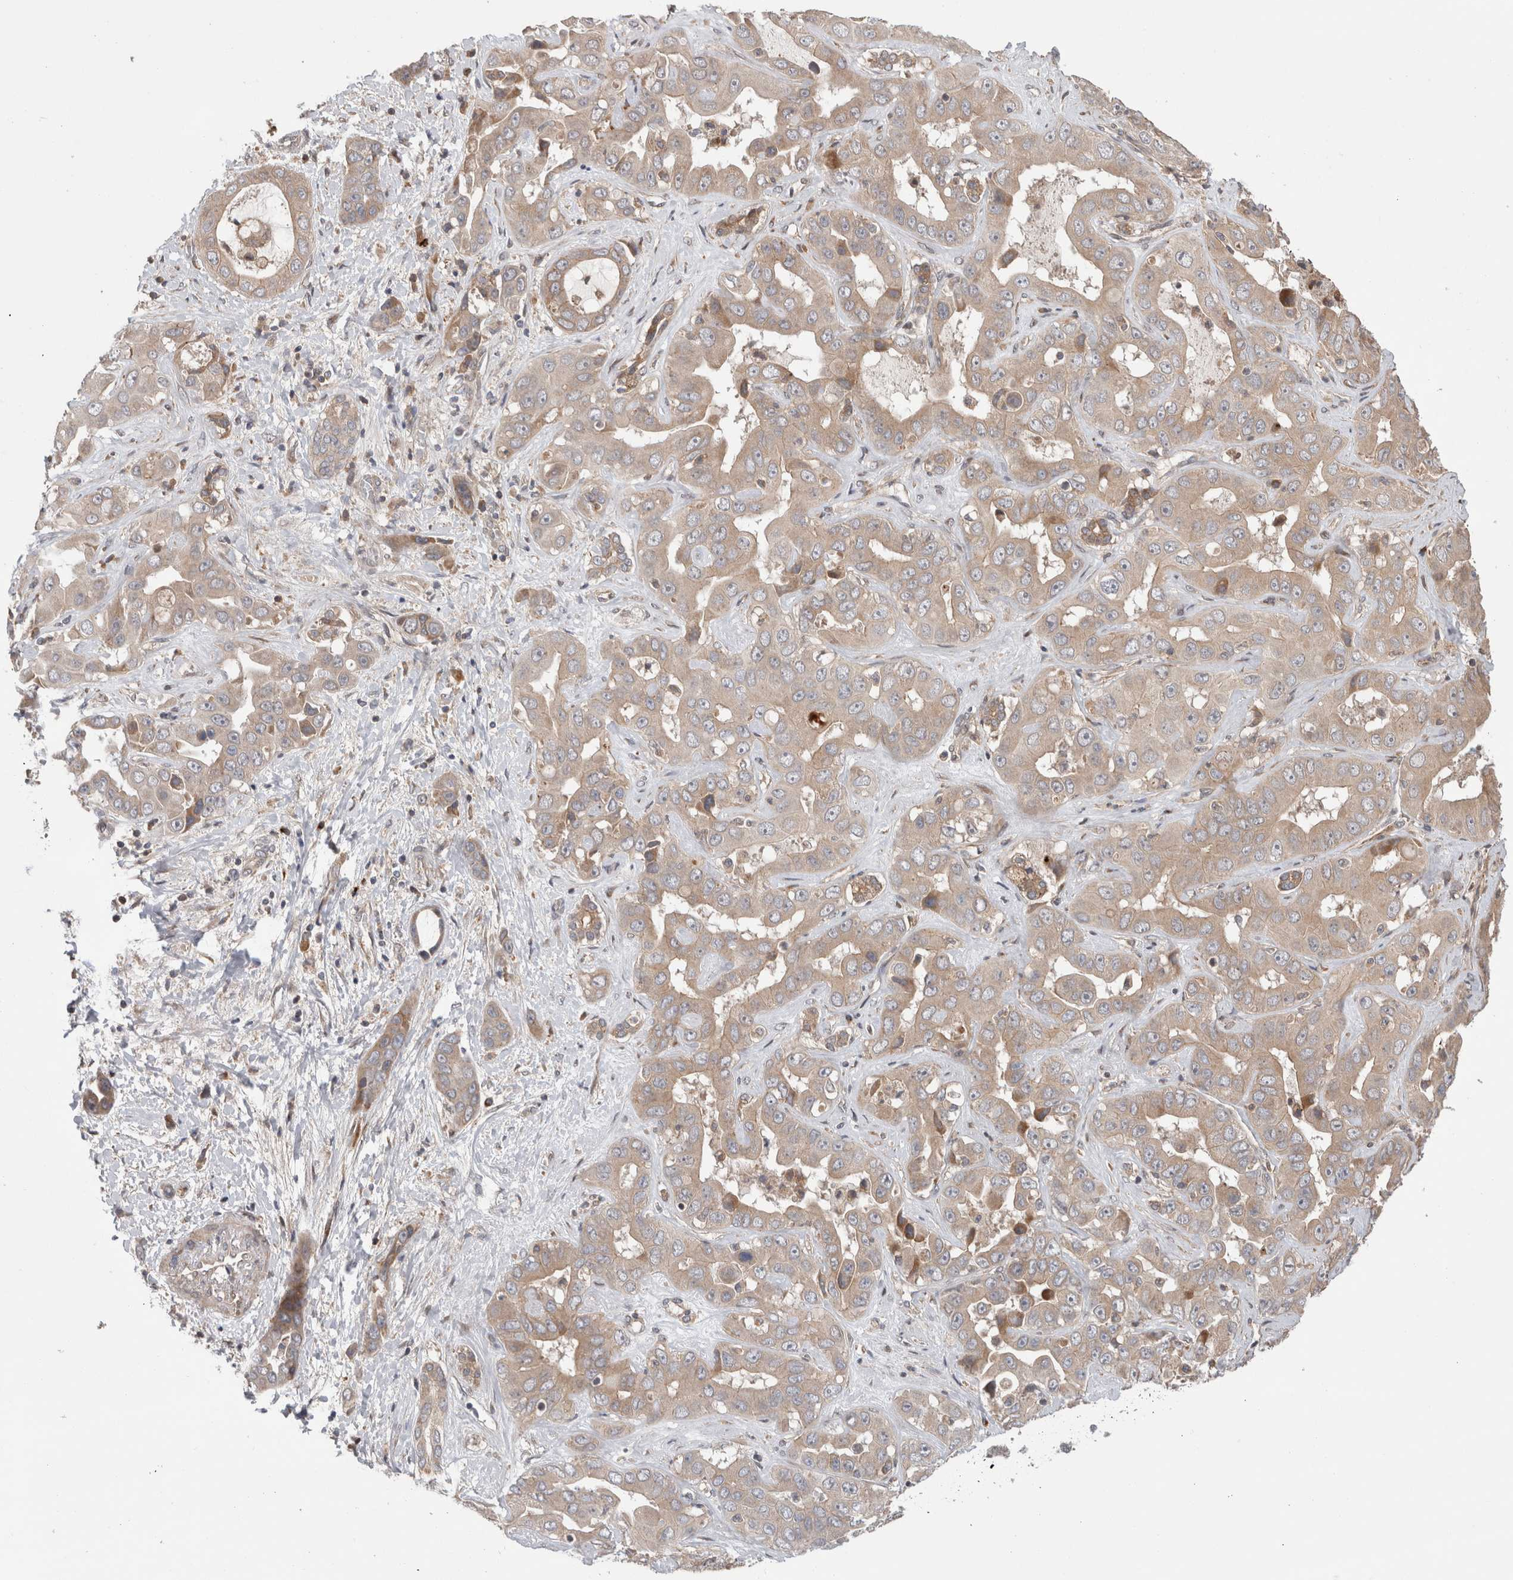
{"staining": {"intensity": "weak", "quantity": "25%-75%", "location": "cytoplasmic/membranous"}, "tissue": "liver cancer", "cell_type": "Tumor cells", "image_type": "cancer", "snomed": [{"axis": "morphology", "description": "Cholangiocarcinoma"}, {"axis": "topography", "description": "Liver"}], "caption": "This is an image of immunohistochemistry staining of liver cancer, which shows weak positivity in the cytoplasmic/membranous of tumor cells.", "gene": "TRIM5", "patient": {"sex": "female", "age": 52}}